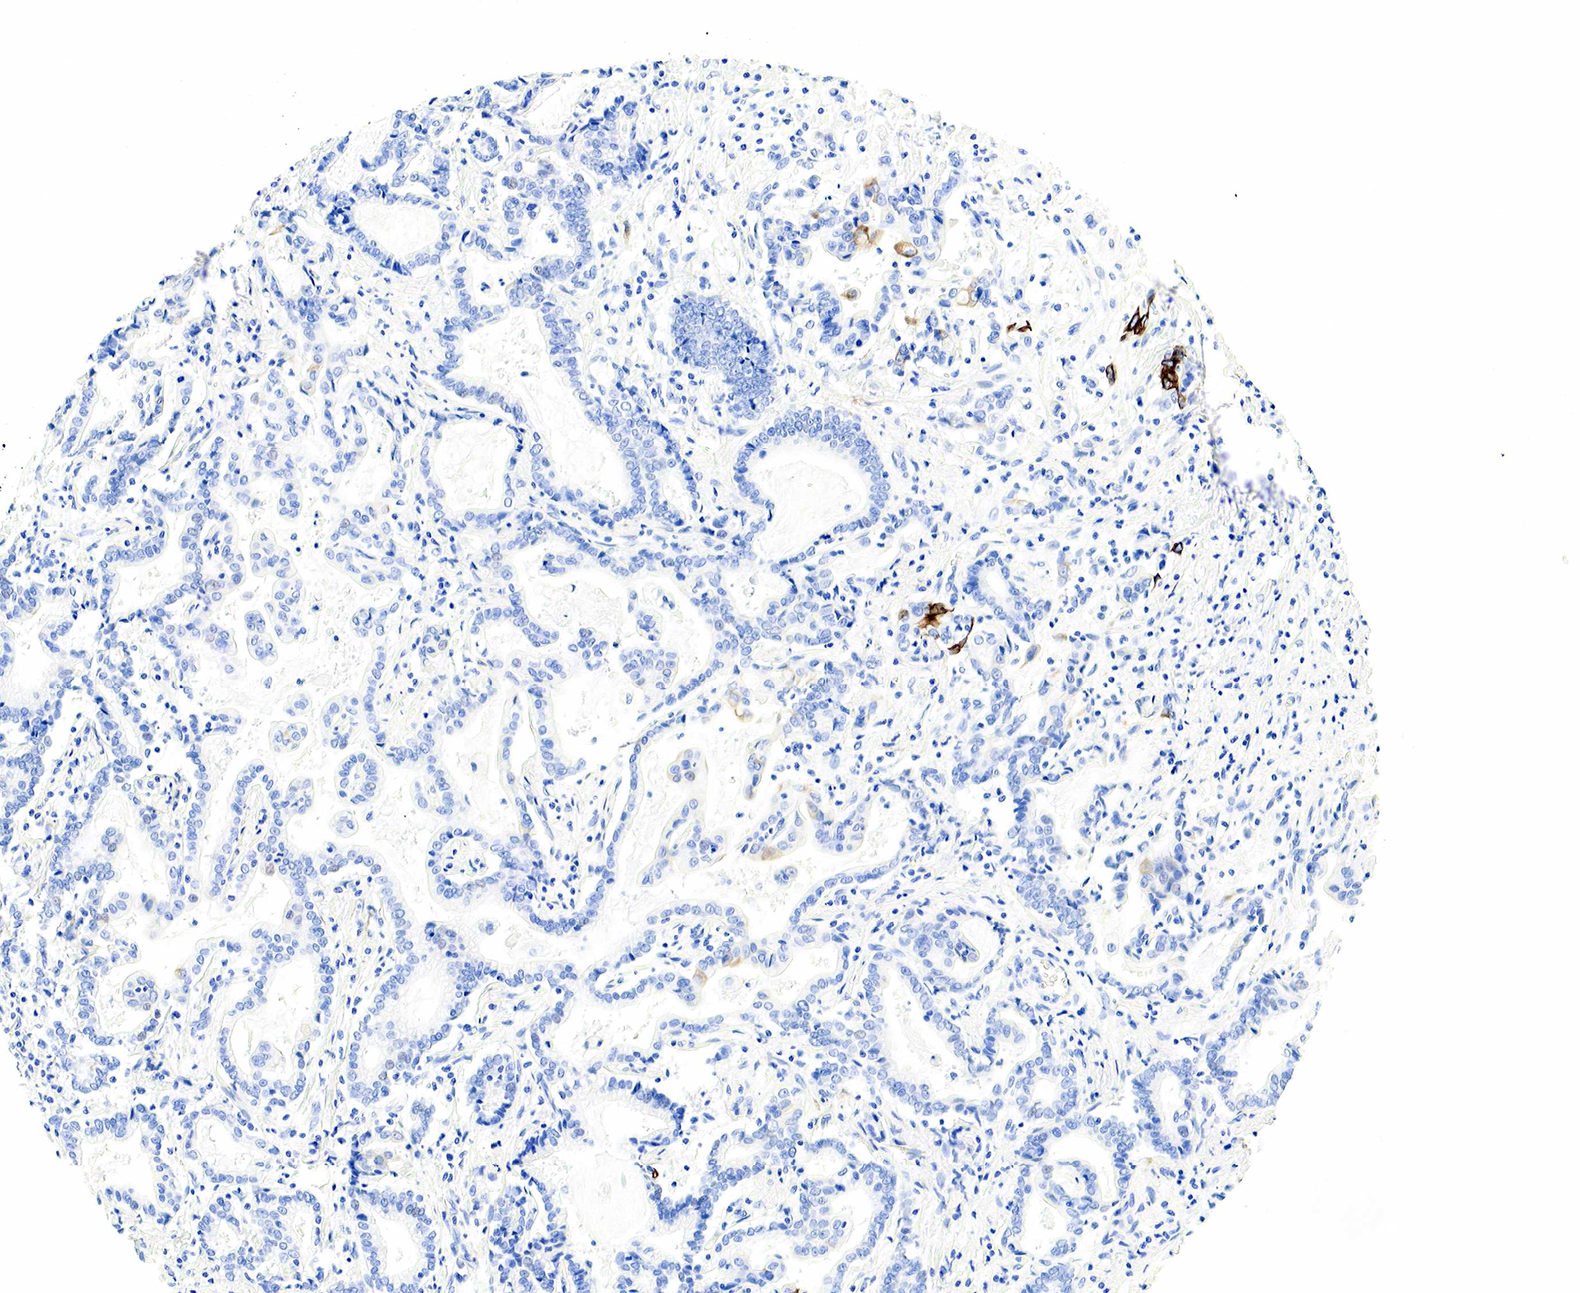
{"staining": {"intensity": "negative", "quantity": "none", "location": "none"}, "tissue": "liver cancer", "cell_type": "Tumor cells", "image_type": "cancer", "snomed": [{"axis": "morphology", "description": "Cholangiocarcinoma"}, {"axis": "topography", "description": "Liver"}], "caption": "IHC of liver cancer (cholangiocarcinoma) reveals no expression in tumor cells. The staining is performed using DAB brown chromogen with nuclei counter-stained in using hematoxylin.", "gene": "KRT7", "patient": {"sex": "male", "age": 57}}